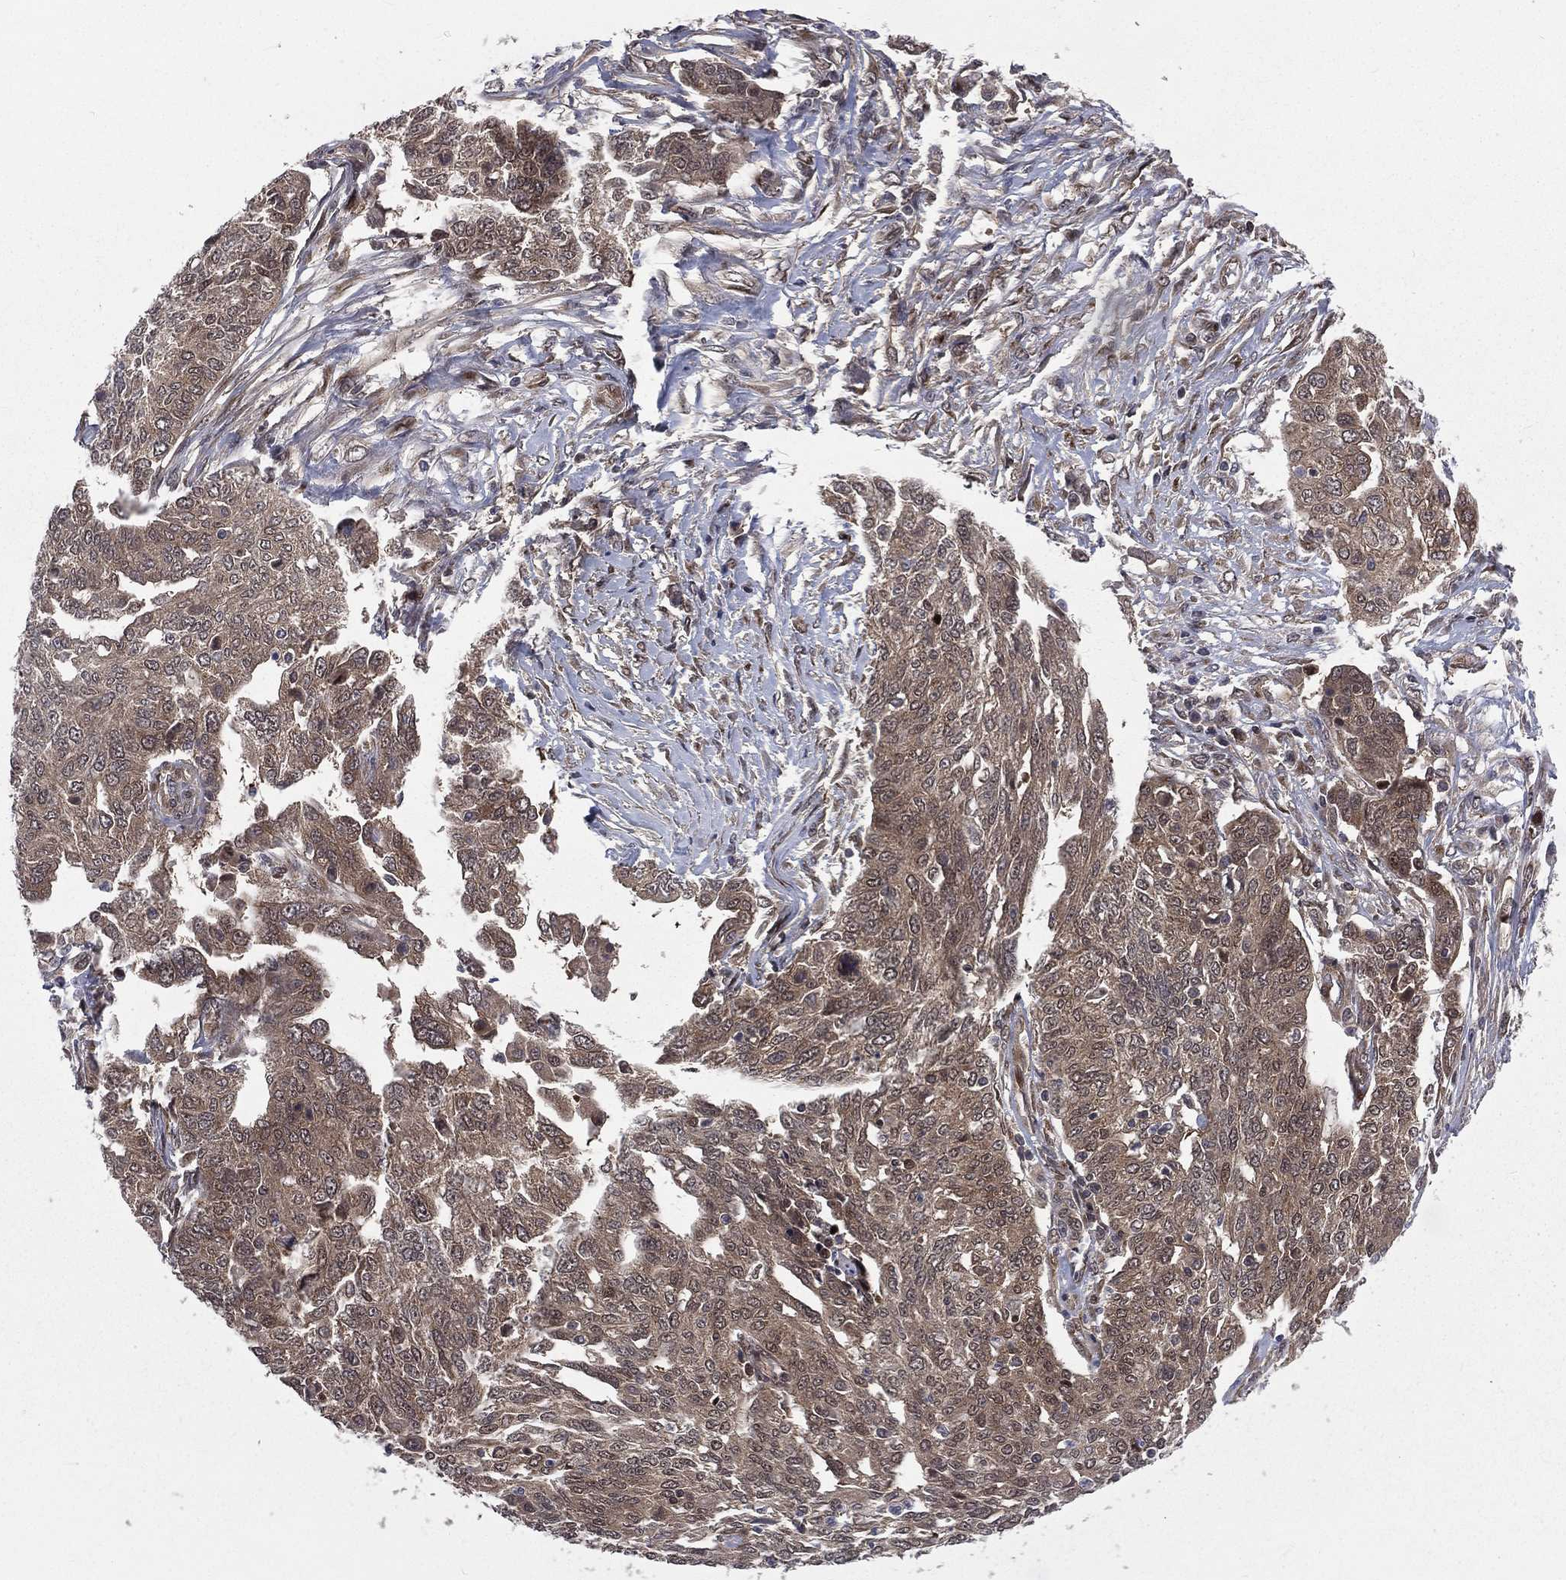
{"staining": {"intensity": "weak", "quantity": "25%-75%", "location": "cytoplasmic/membranous"}, "tissue": "ovarian cancer", "cell_type": "Tumor cells", "image_type": "cancer", "snomed": [{"axis": "morphology", "description": "Cystadenocarcinoma, serous, NOS"}, {"axis": "topography", "description": "Ovary"}], "caption": "A brown stain shows weak cytoplasmic/membranous staining of a protein in human ovarian serous cystadenocarcinoma tumor cells.", "gene": "ARL3", "patient": {"sex": "female", "age": 67}}